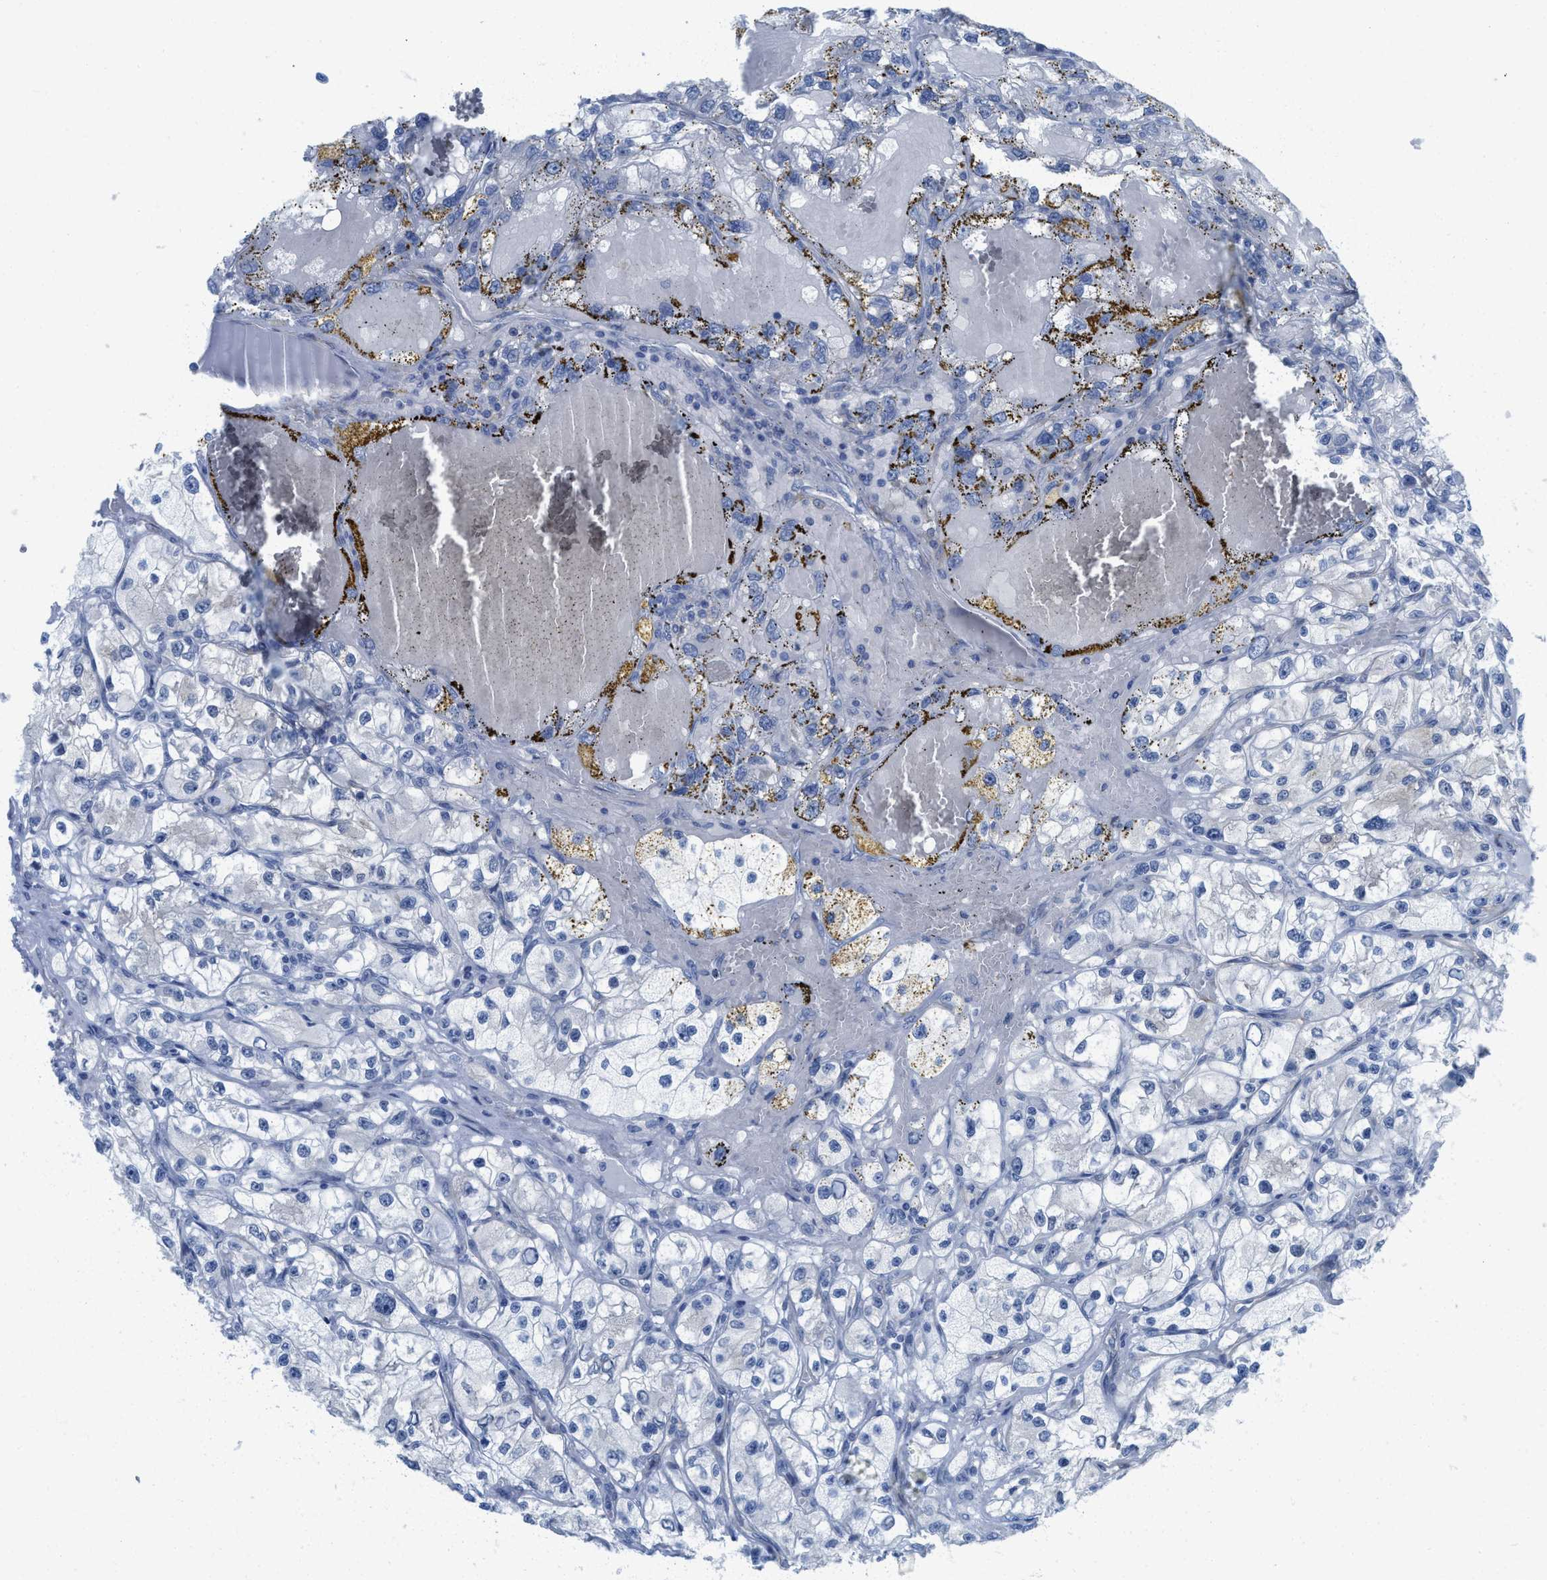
{"staining": {"intensity": "strong", "quantity": "<25%", "location": "cytoplasmic/membranous"}, "tissue": "renal cancer", "cell_type": "Tumor cells", "image_type": "cancer", "snomed": [{"axis": "morphology", "description": "Adenocarcinoma, NOS"}, {"axis": "topography", "description": "Kidney"}], "caption": "There is medium levels of strong cytoplasmic/membranous positivity in tumor cells of renal adenocarcinoma, as demonstrated by immunohistochemical staining (brown color).", "gene": "TUB", "patient": {"sex": "female", "age": 57}}